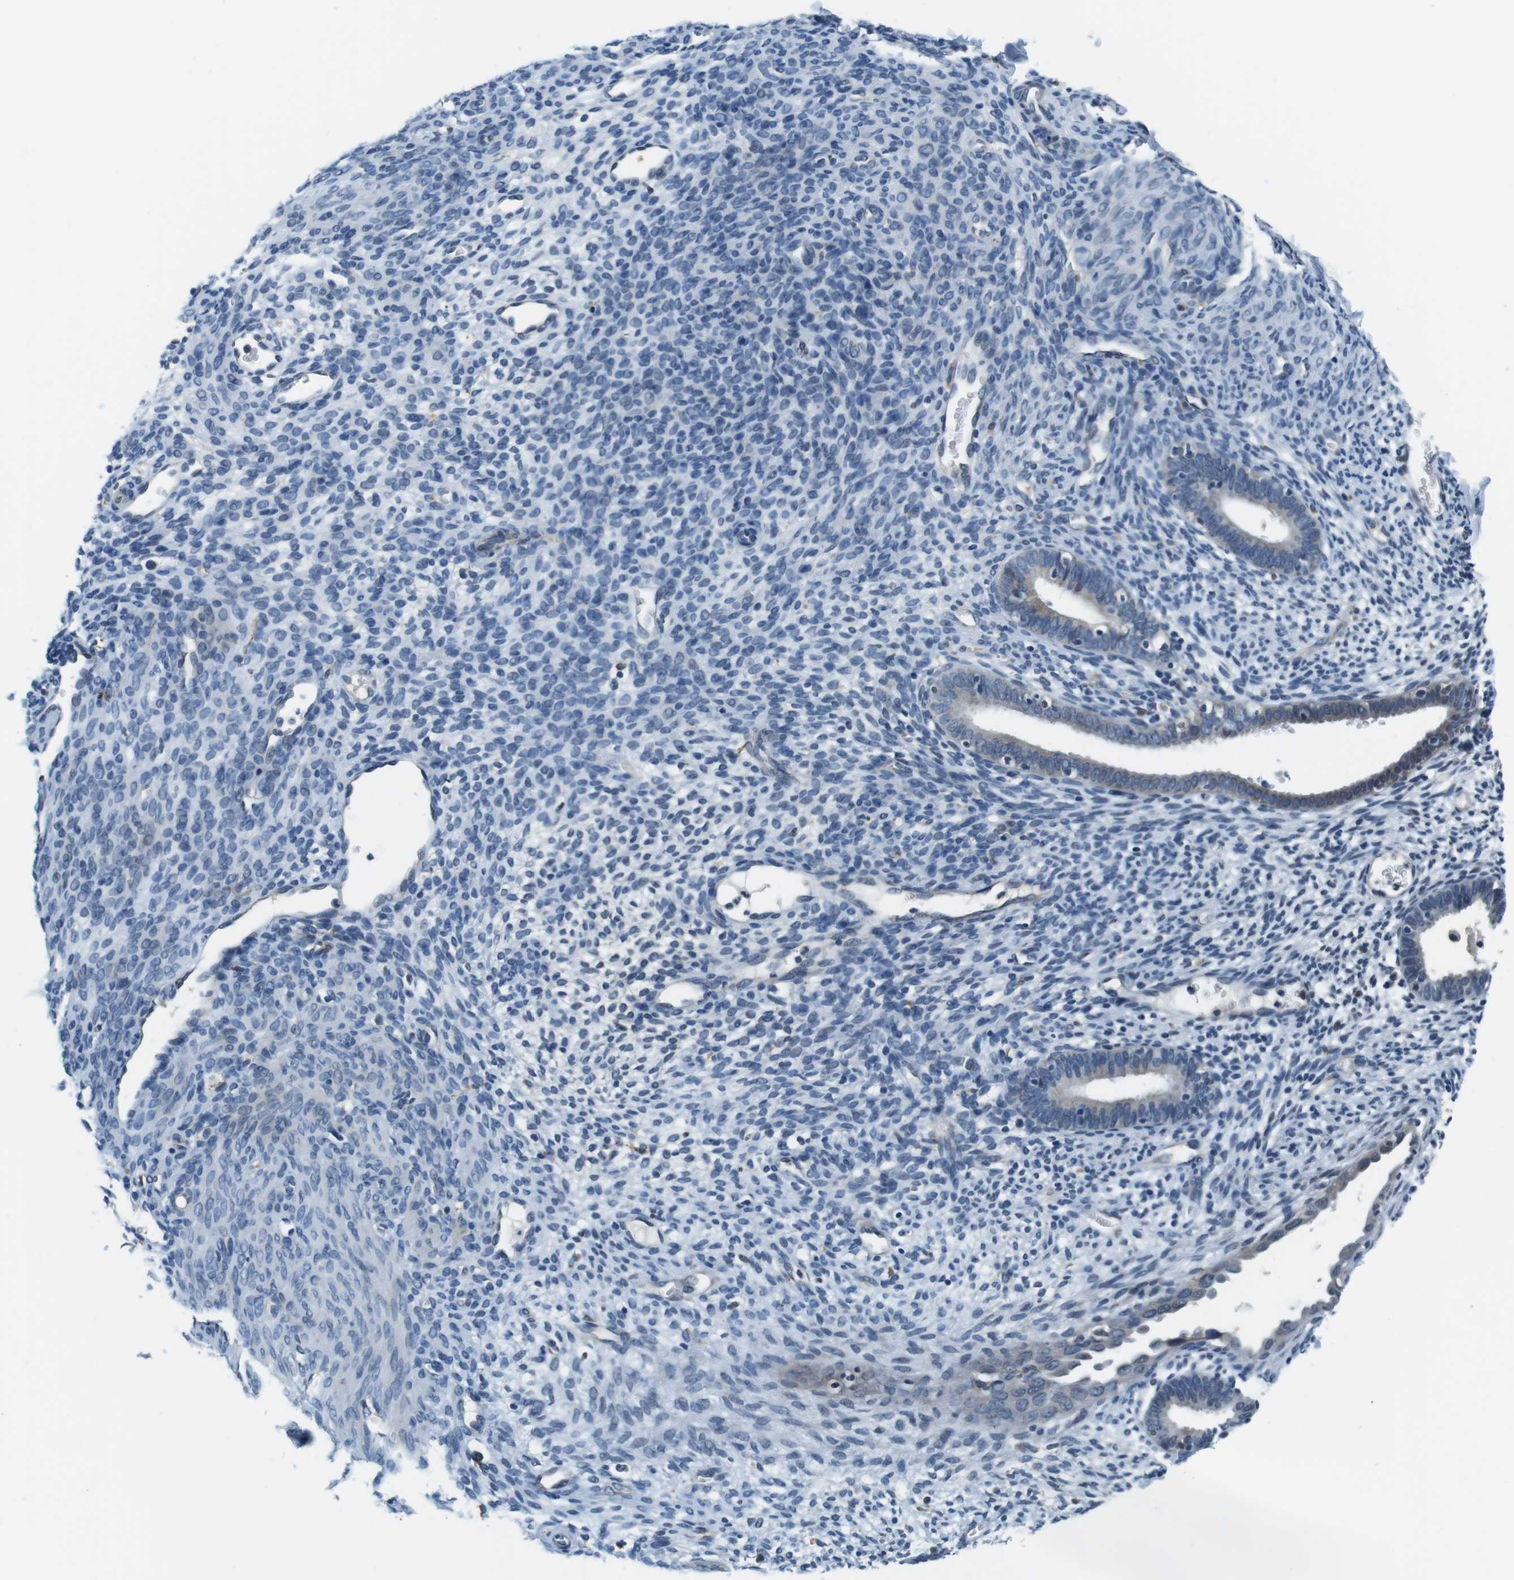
{"staining": {"intensity": "negative", "quantity": "none", "location": "none"}, "tissue": "endometrium", "cell_type": "Cells in endometrial stroma", "image_type": "normal", "snomed": [{"axis": "morphology", "description": "Normal tissue, NOS"}, {"axis": "morphology", "description": "Atrophy, NOS"}, {"axis": "topography", "description": "Uterus"}, {"axis": "topography", "description": "Endometrium"}], "caption": "IHC micrograph of unremarkable endometrium: human endometrium stained with DAB shows no significant protein staining in cells in endometrial stroma.", "gene": "CD163L1", "patient": {"sex": "female", "age": 68}}